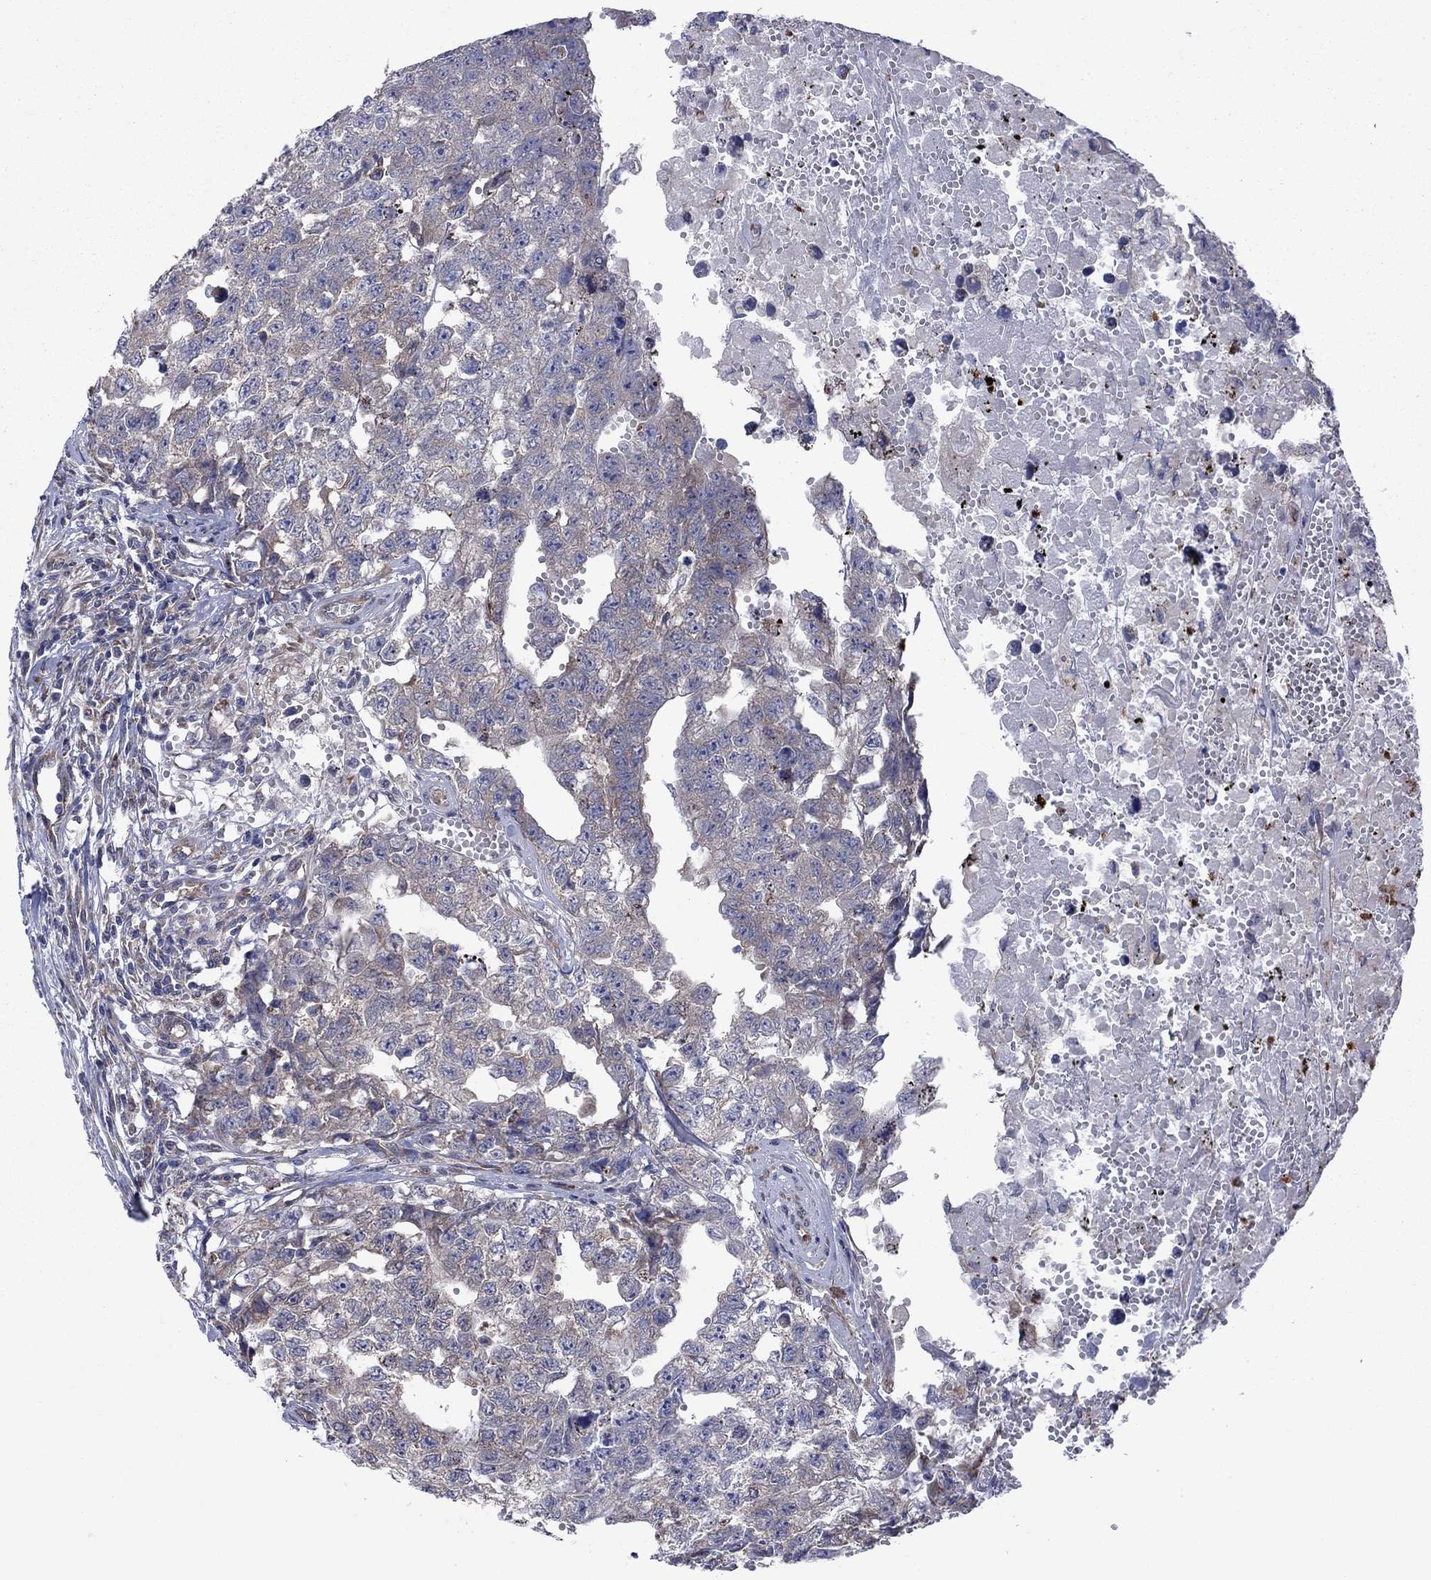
{"staining": {"intensity": "negative", "quantity": "none", "location": "none"}, "tissue": "testis cancer", "cell_type": "Tumor cells", "image_type": "cancer", "snomed": [{"axis": "morphology", "description": "Seminoma, NOS"}, {"axis": "morphology", "description": "Carcinoma, Embryonal, NOS"}, {"axis": "topography", "description": "Testis"}], "caption": "Photomicrograph shows no significant protein expression in tumor cells of testis cancer.", "gene": "GPR155", "patient": {"sex": "male", "age": 22}}